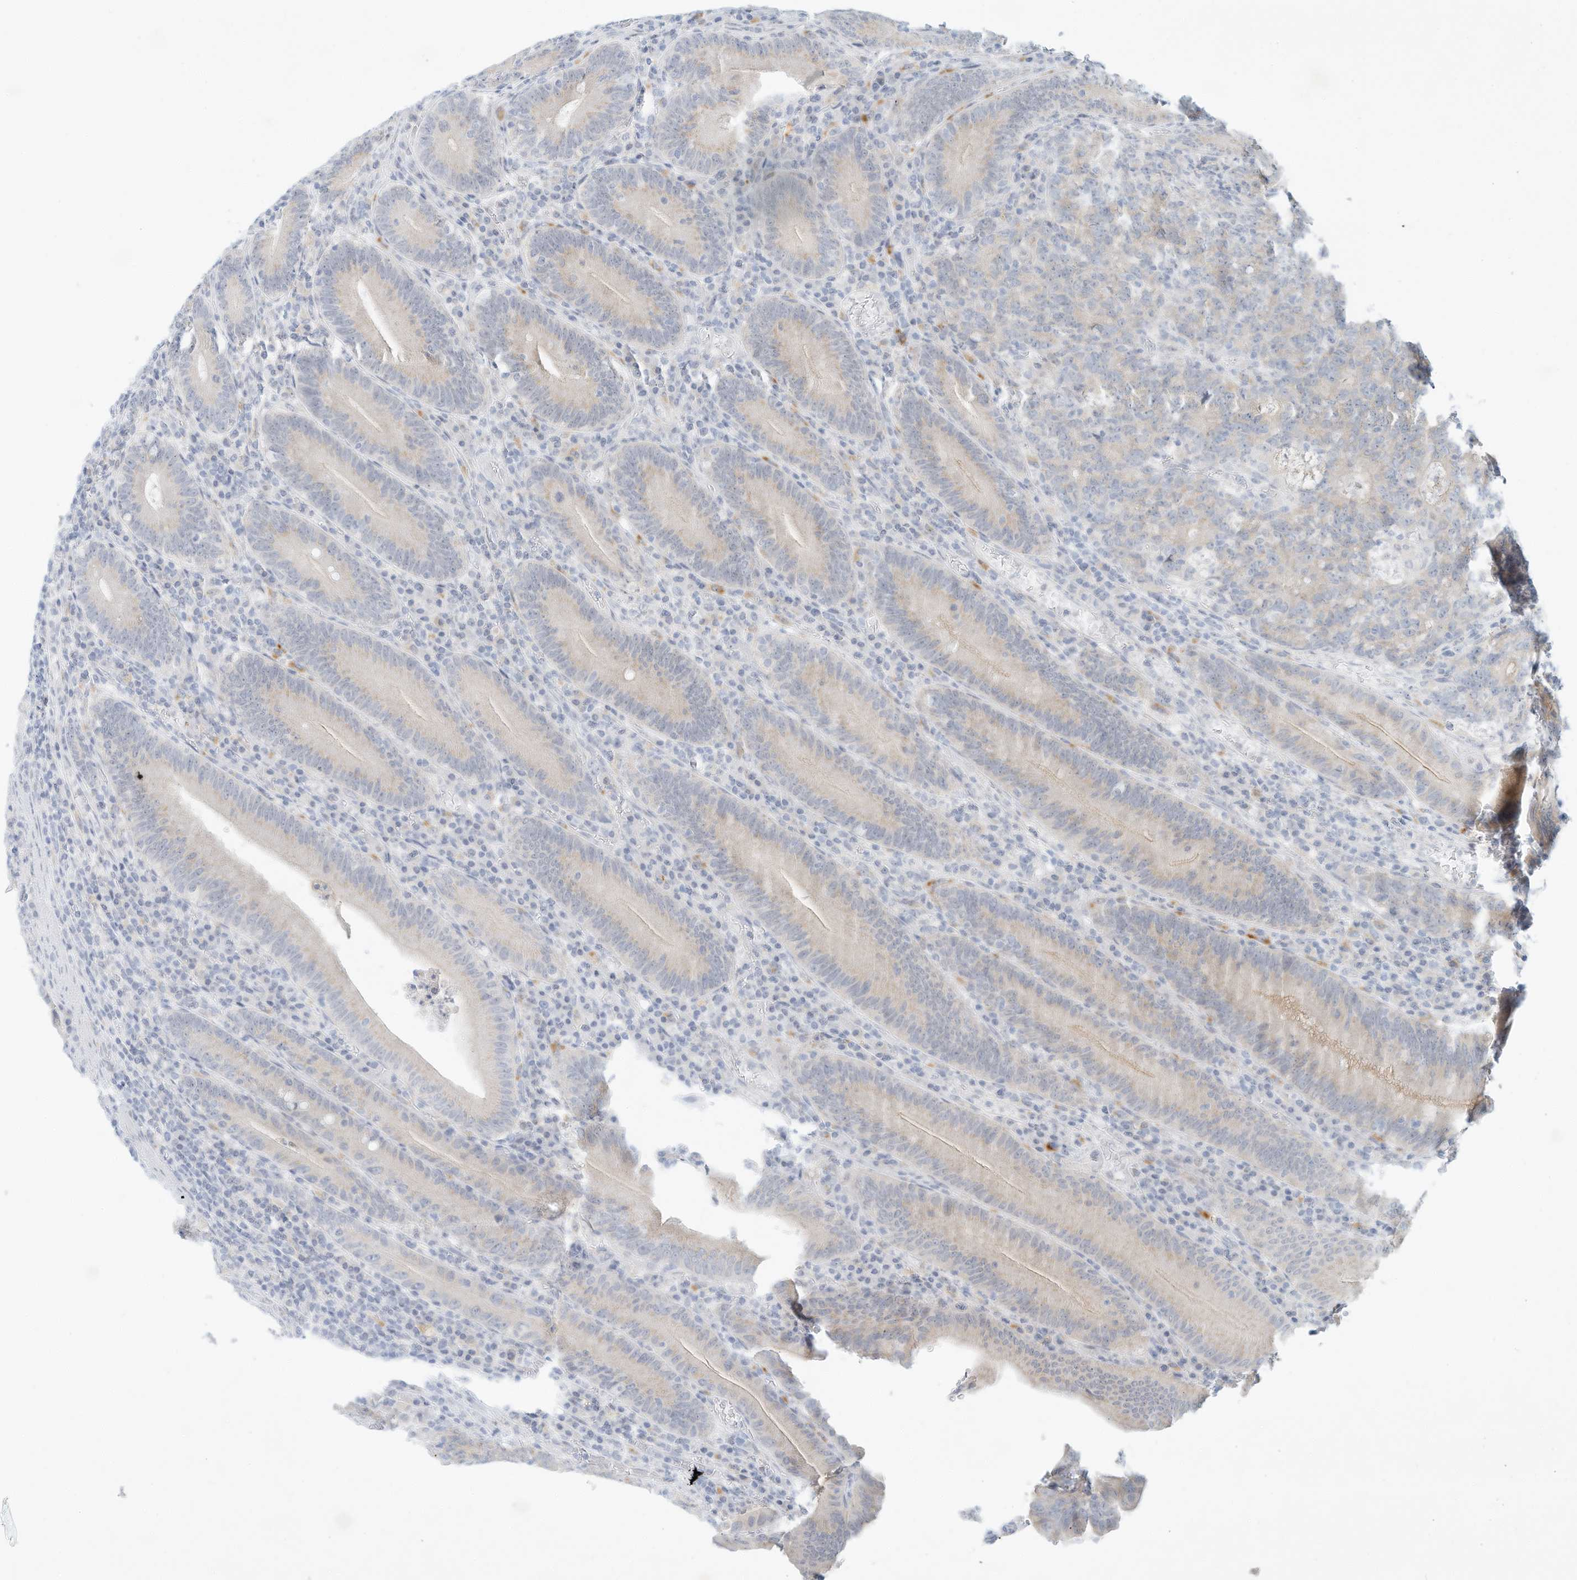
{"staining": {"intensity": "negative", "quantity": "none", "location": "none"}, "tissue": "colorectal cancer", "cell_type": "Tumor cells", "image_type": "cancer", "snomed": [{"axis": "morphology", "description": "Normal tissue, NOS"}, {"axis": "morphology", "description": "Adenocarcinoma, NOS"}, {"axis": "topography", "description": "Colon"}], "caption": "This is an immunohistochemistry image of human colorectal cancer (adenocarcinoma). There is no expression in tumor cells.", "gene": "PAK6", "patient": {"sex": "female", "age": 75}}